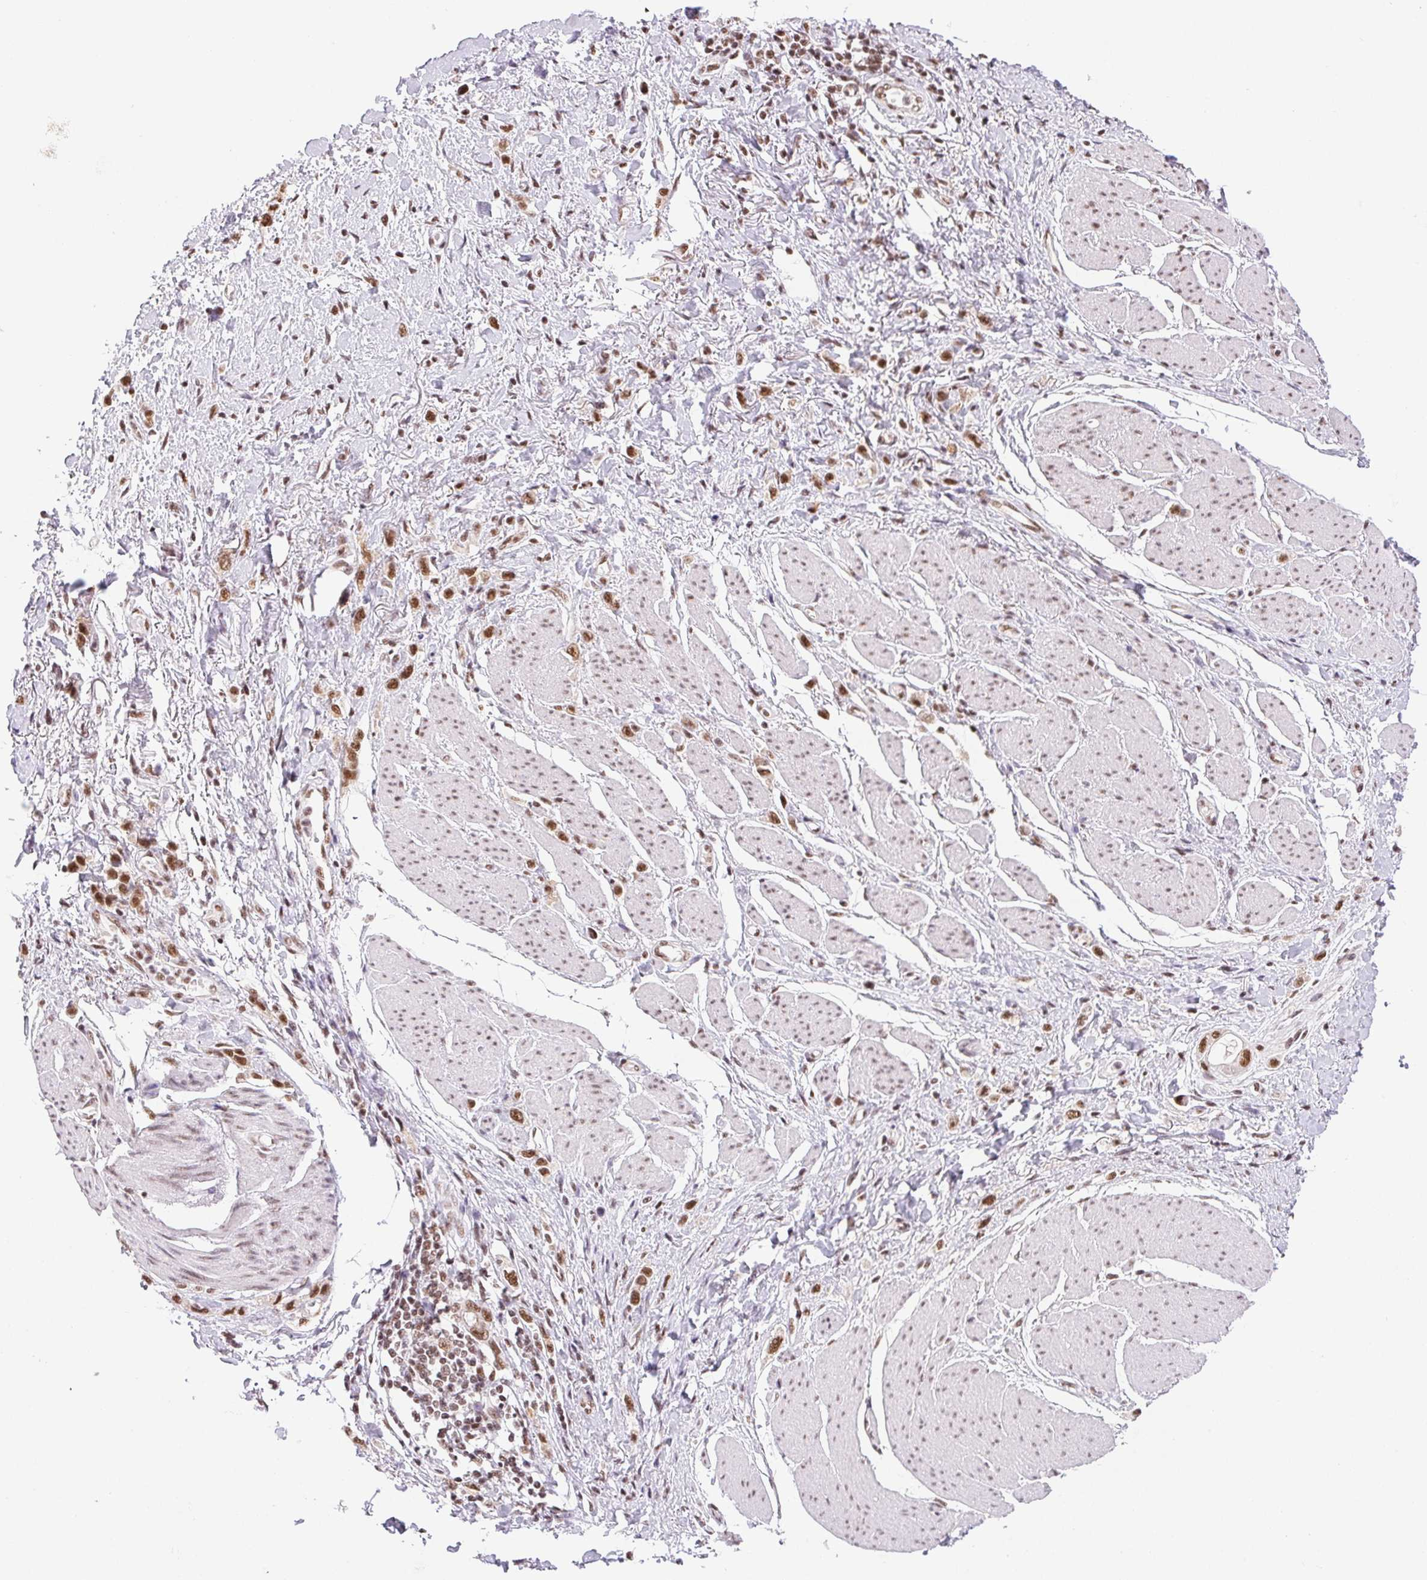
{"staining": {"intensity": "moderate", "quantity": ">75%", "location": "nuclear"}, "tissue": "stomach cancer", "cell_type": "Tumor cells", "image_type": "cancer", "snomed": [{"axis": "morphology", "description": "Adenocarcinoma, NOS"}, {"axis": "topography", "description": "Stomach"}], "caption": "Immunohistochemical staining of adenocarcinoma (stomach) shows medium levels of moderate nuclear protein positivity in approximately >75% of tumor cells.", "gene": "IK", "patient": {"sex": "female", "age": 65}}